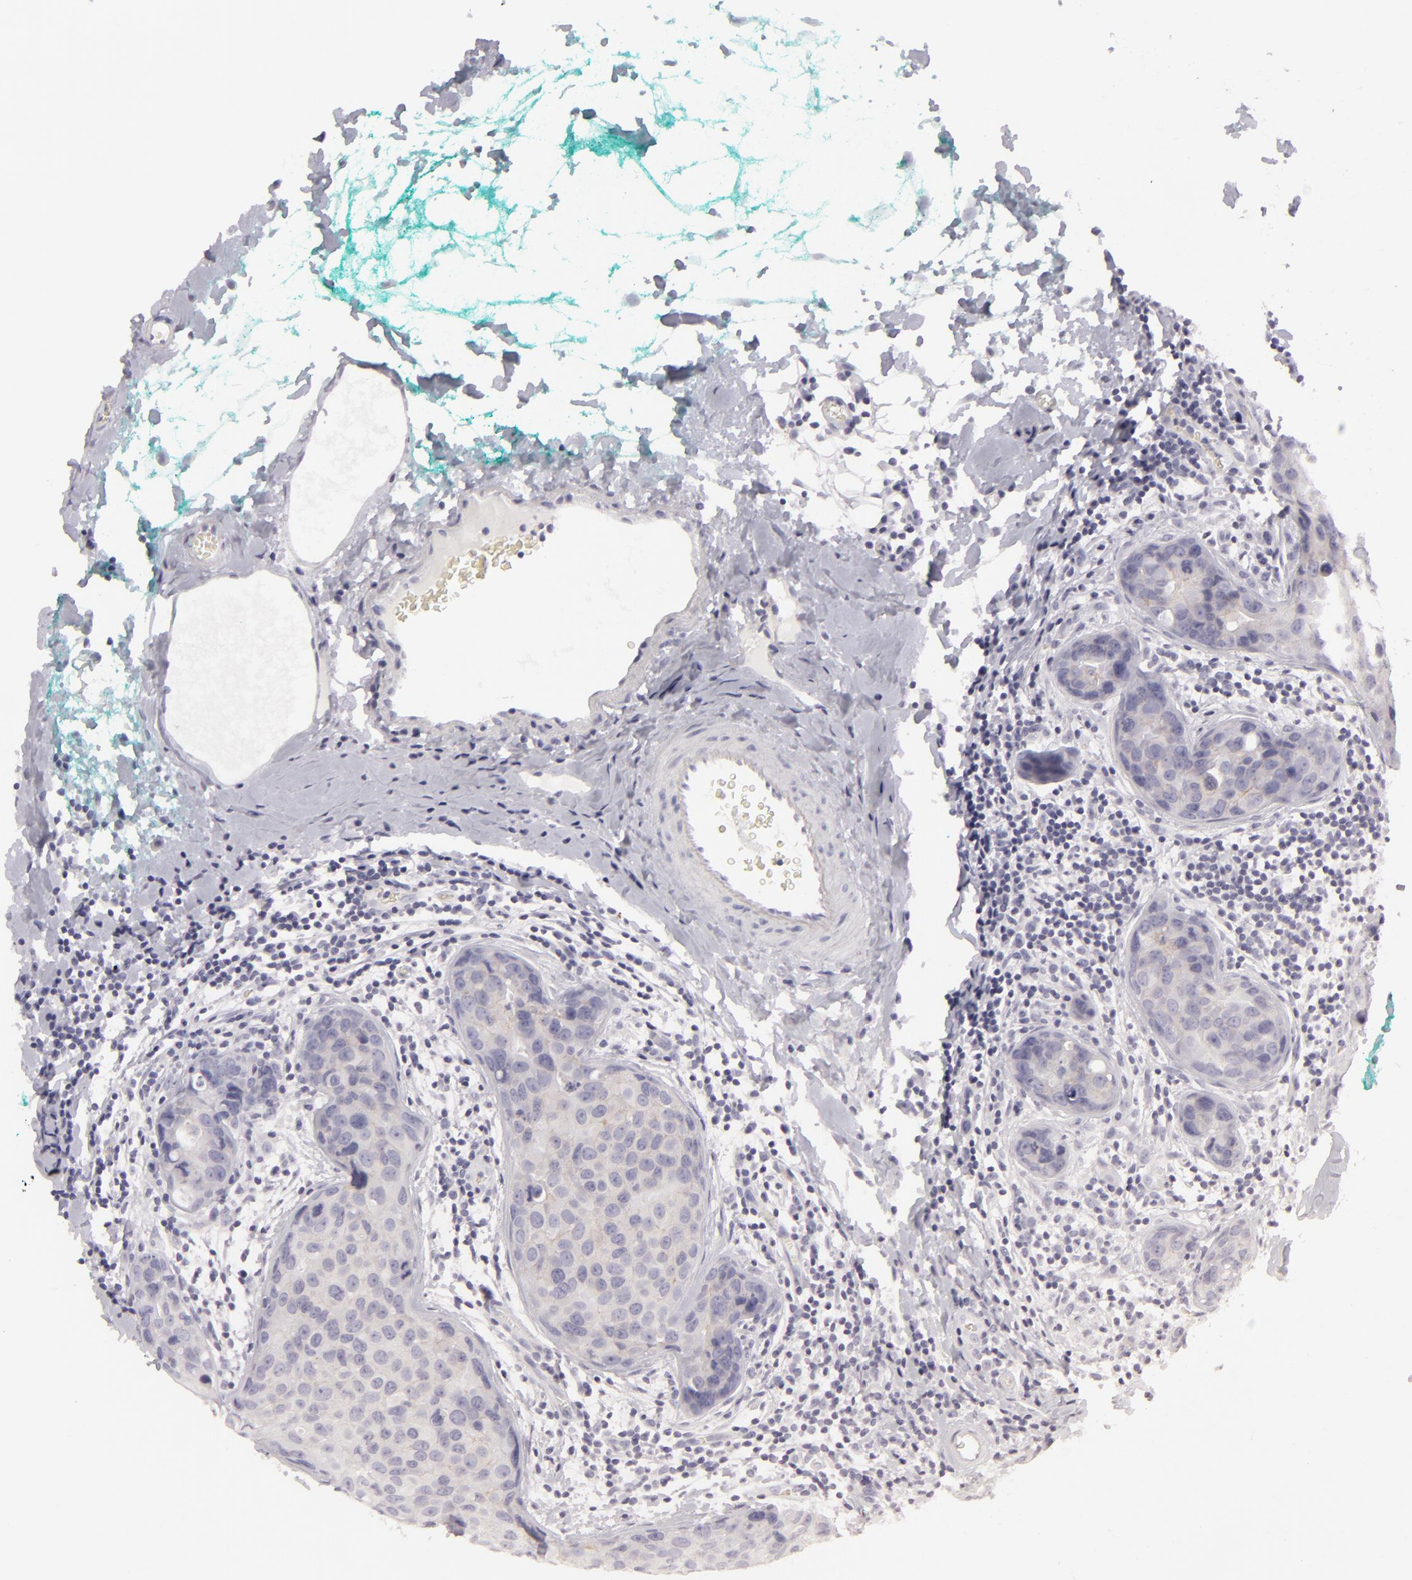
{"staining": {"intensity": "negative", "quantity": "none", "location": "none"}, "tissue": "breast cancer", "cell_type": "Tumor cells", "image_type": "cancer", "snomed": [{"axis": "morphology", "description": "Duct carcinoma"}, {"axis": "topography", "description": "Breast"}], "caption": "IHC of breast cancer displays no positivity in tumor cells.", "gene": "DLG4", "patient": {"sex": "female", "age": 24}}